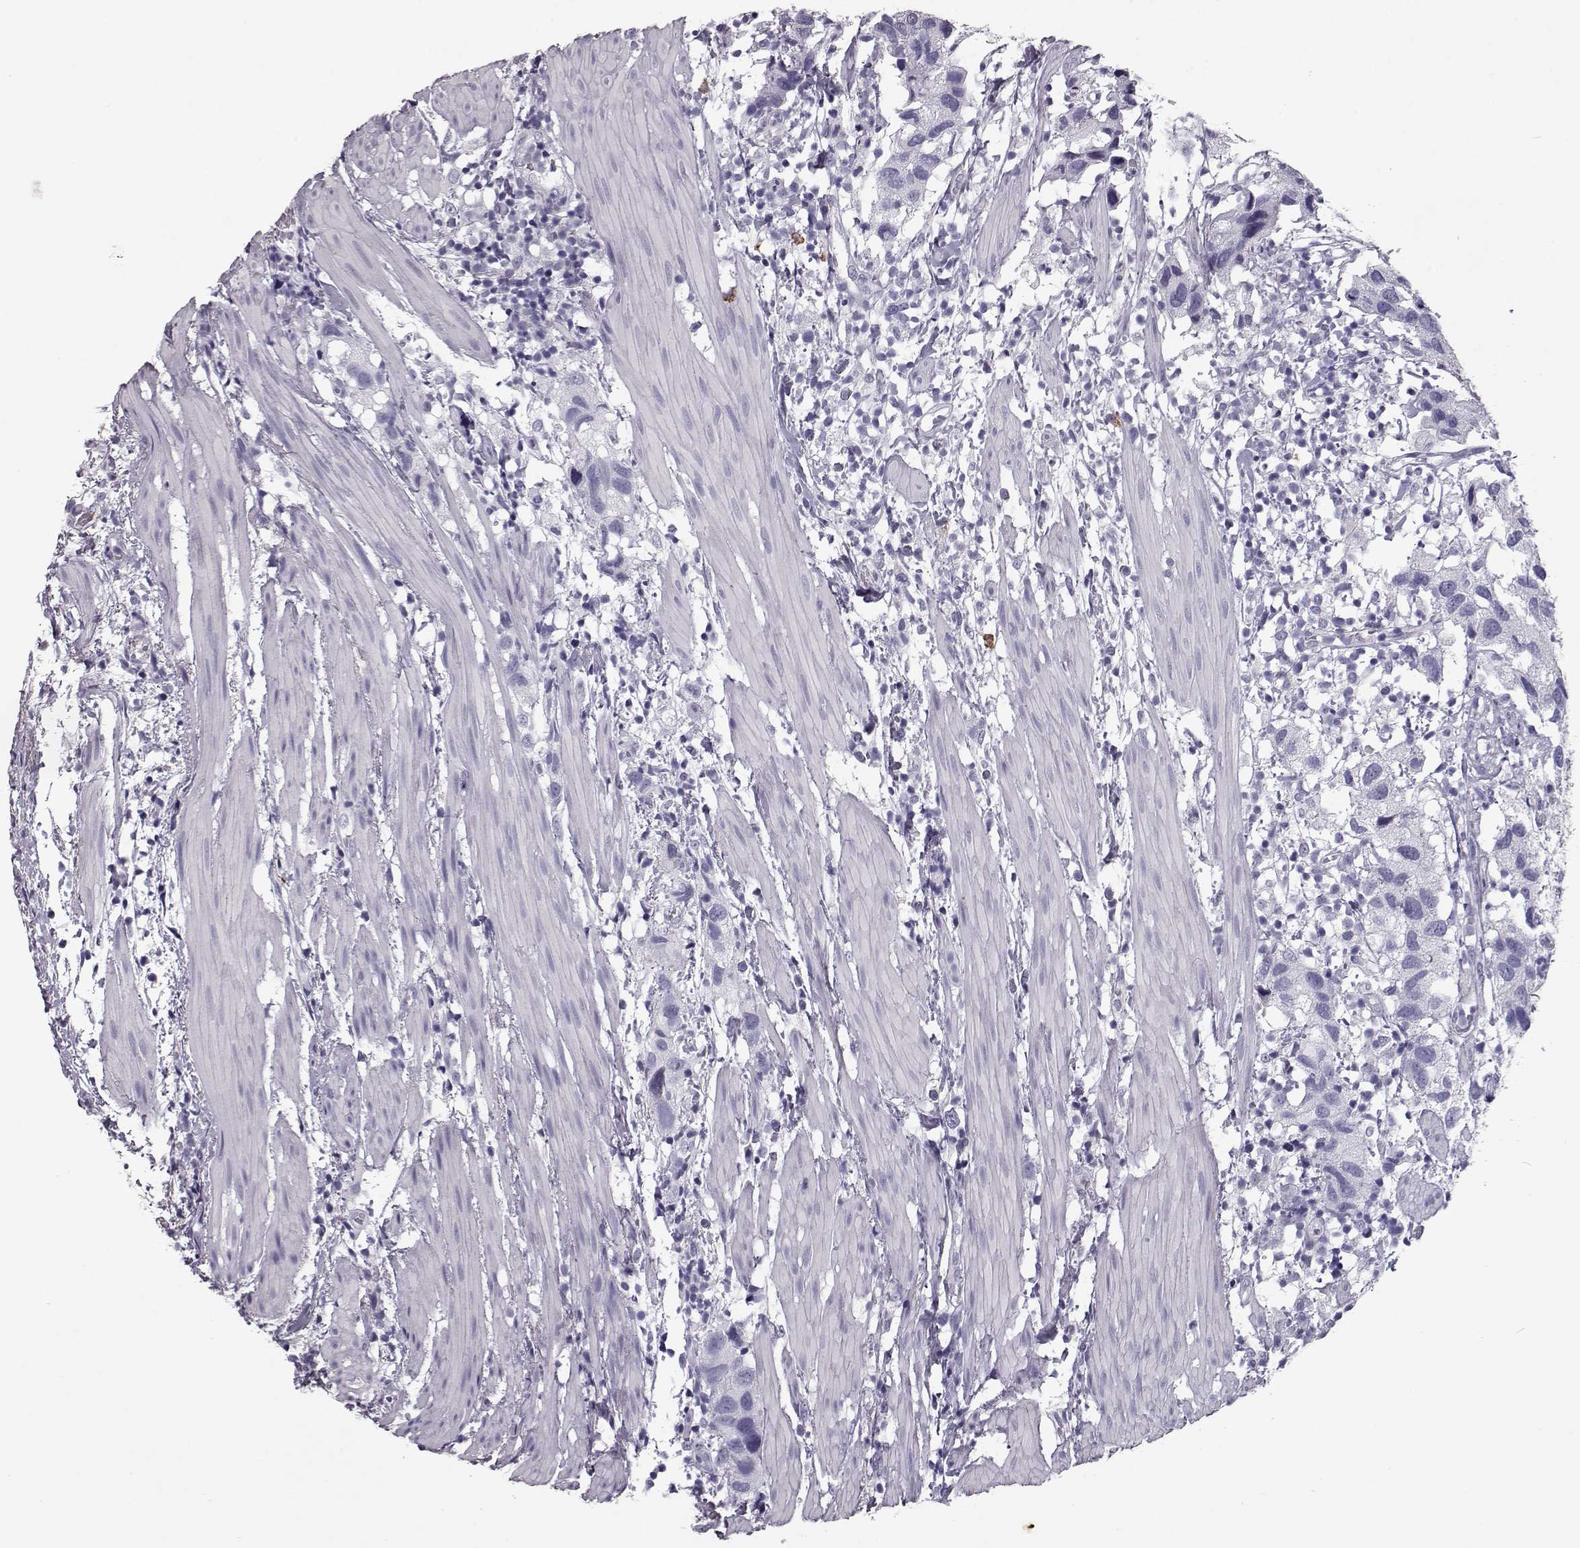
{"staining": {"intensity": "negative", "quantity": "none", "location": "none"}, "tissue": "urothelial cancer", "cell_type": "Tumor cells", "image_type": "cancer", "snomed": [{"axis": "morphology", "description": "Urothelial carcinoma, High grade"}, {"axis": "topography", "description": "Urinary bladder"}], "caption": "High power microscopy micrograph of an immunohistochemistry micrograph of urothelial cancer, revealing no significant expression in tumor cells.", "gene": "CCL19", "patient": {"sex": "male", "age": 79}}